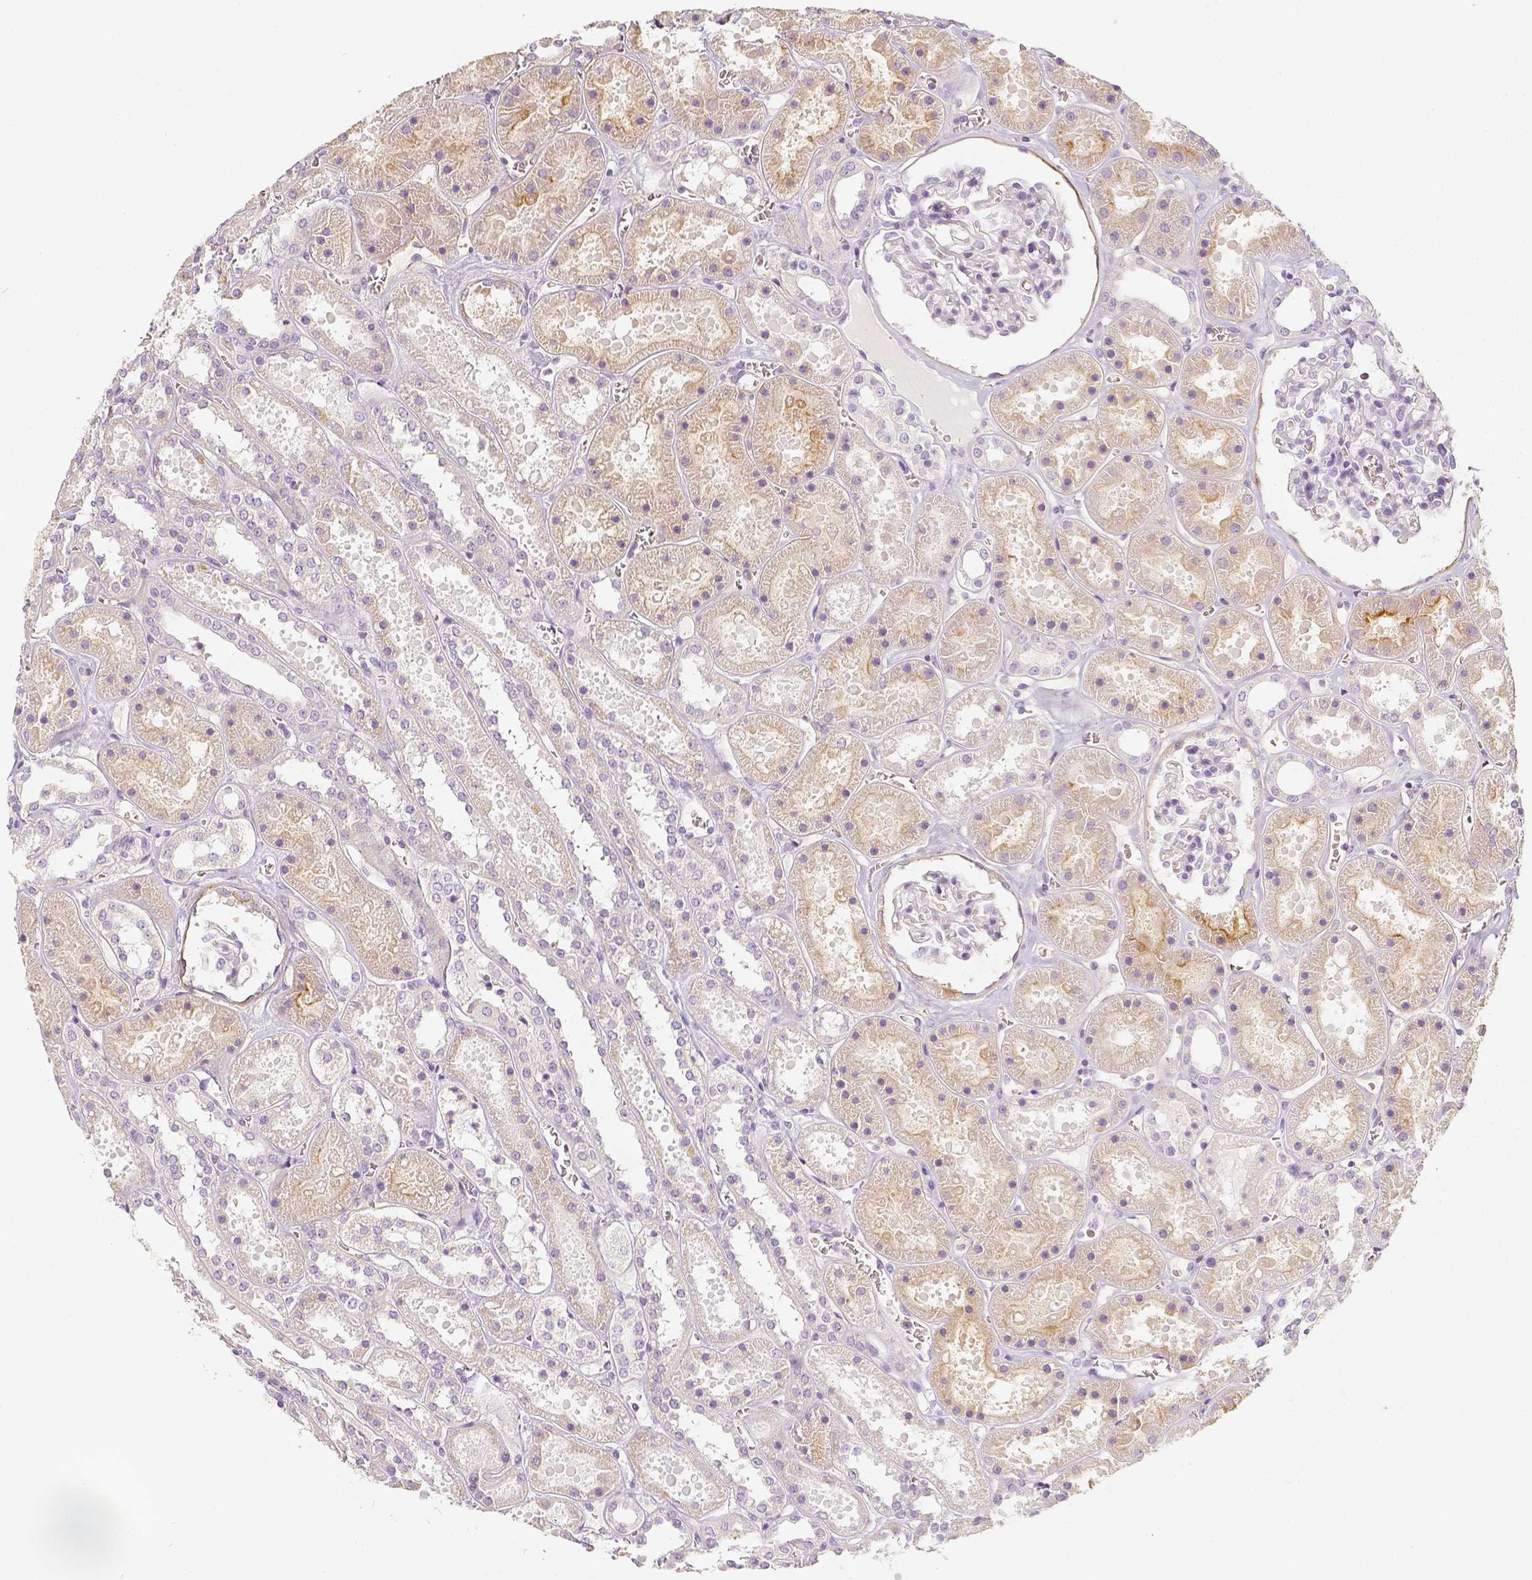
{"staining": {"intensity": "weak", "quantity": "<25%", "location": "cytoplasmic/membranous"}, "tissue": "kidney", "cell_type": "Cells in glomeruli", "image_type": "normal", "snomed": [{"axis": "morphology", "description": "Normal tissue, NOS"}, {"axis": "topography", "description": "Kidney"}], "caption": "A high-resolution photomicrograph shows immunohistochemistry (IHC) staining of unremarkable kidney, which exhibits no significant expression in cells in glomeruli.", "gene": "THY1", "patient": {"sex": "female", "age": 41}}